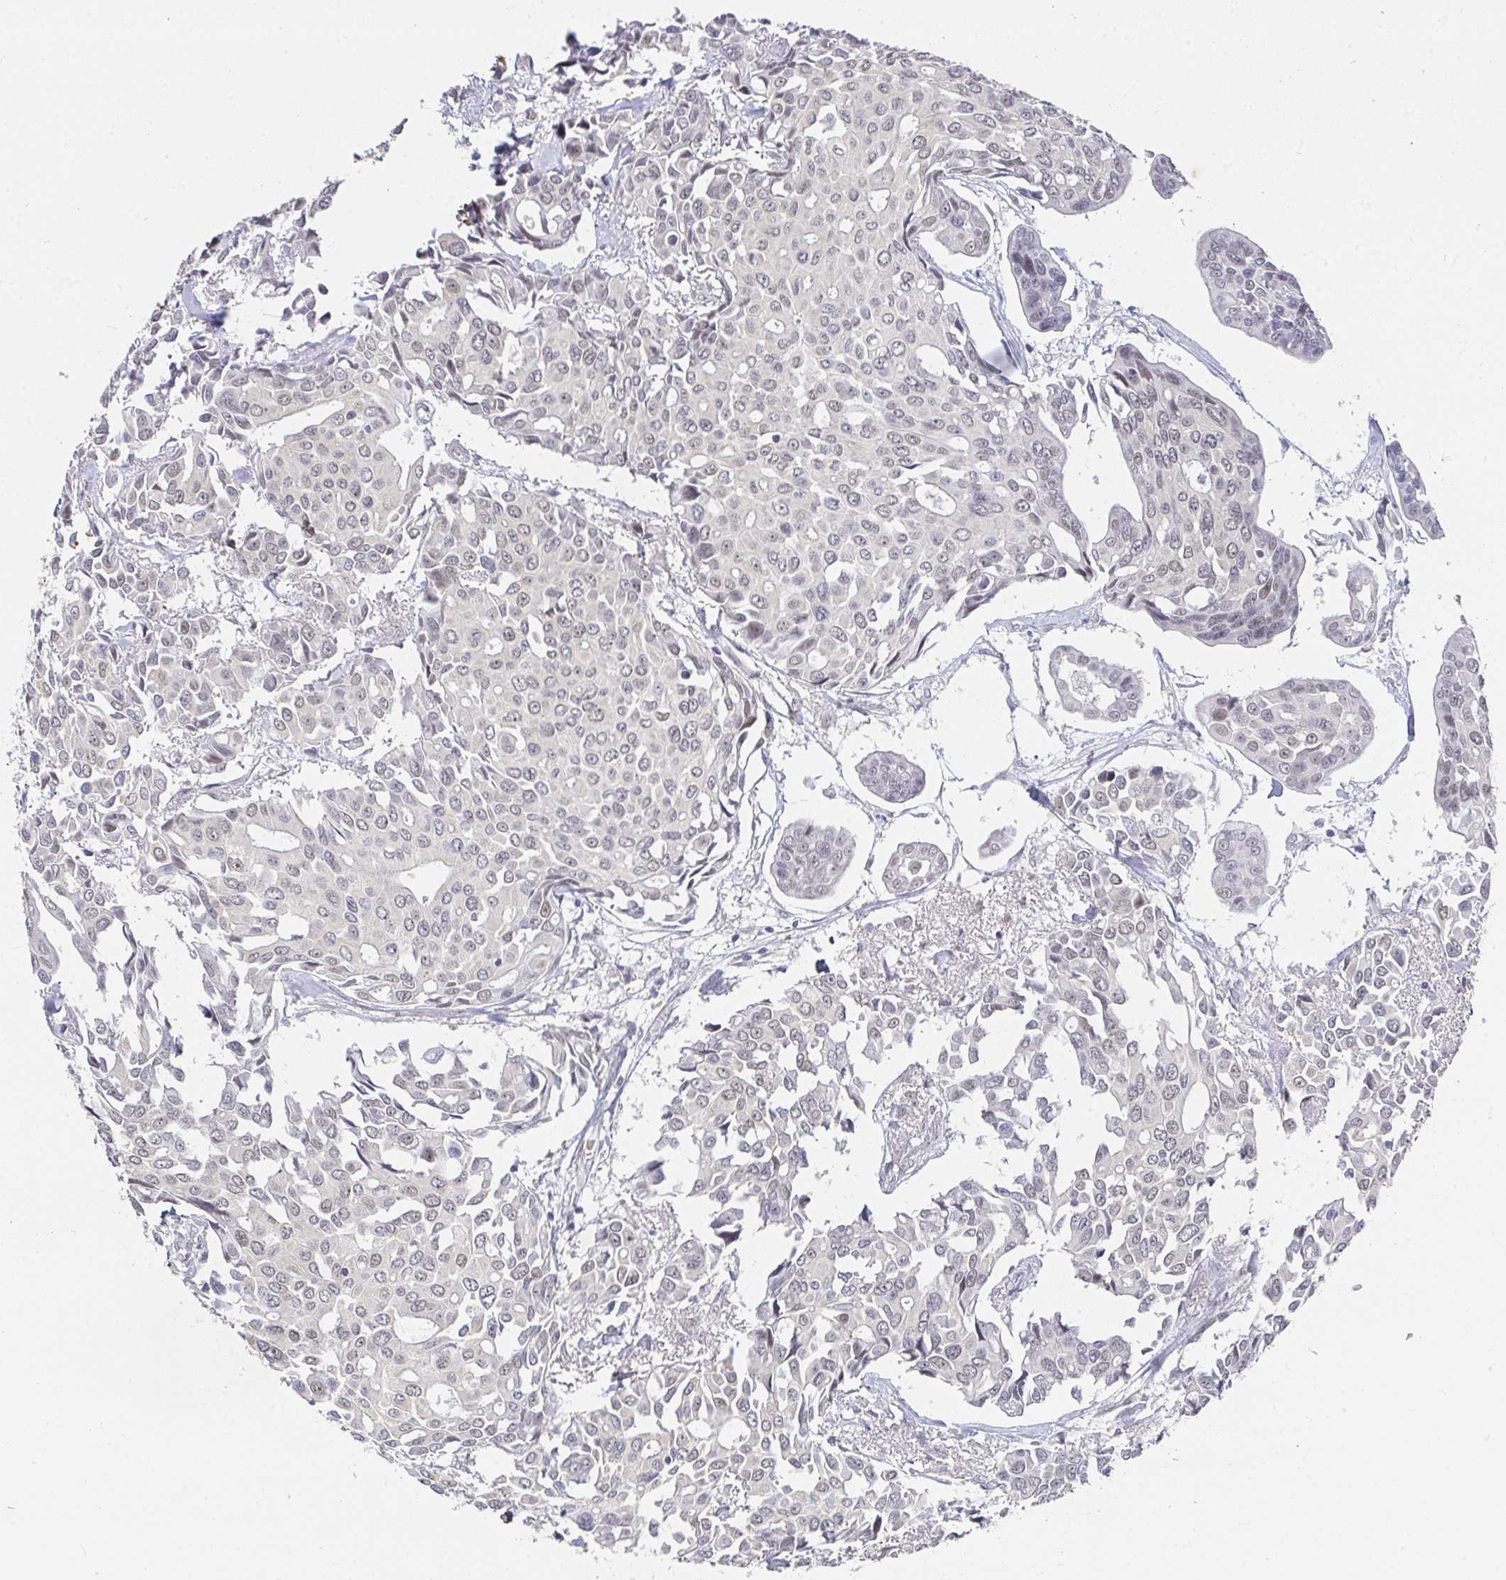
{"staining": {"intensity": "negative", "quantity": "none", "location": "none"}, "tissue": "breast cancer", "cell_type": "Tumor cells", "image_type": "cancer", "snomed": [{"axis": "morphology", "description": "Duct carcinoma"}, {"axis": "topography", "description": "Breast"}], "caption": "IHC of human breast cancer displays no expression in tumor cells.", "gene": "RCOR1", "patient": {"sex": "female", "age": 54}}